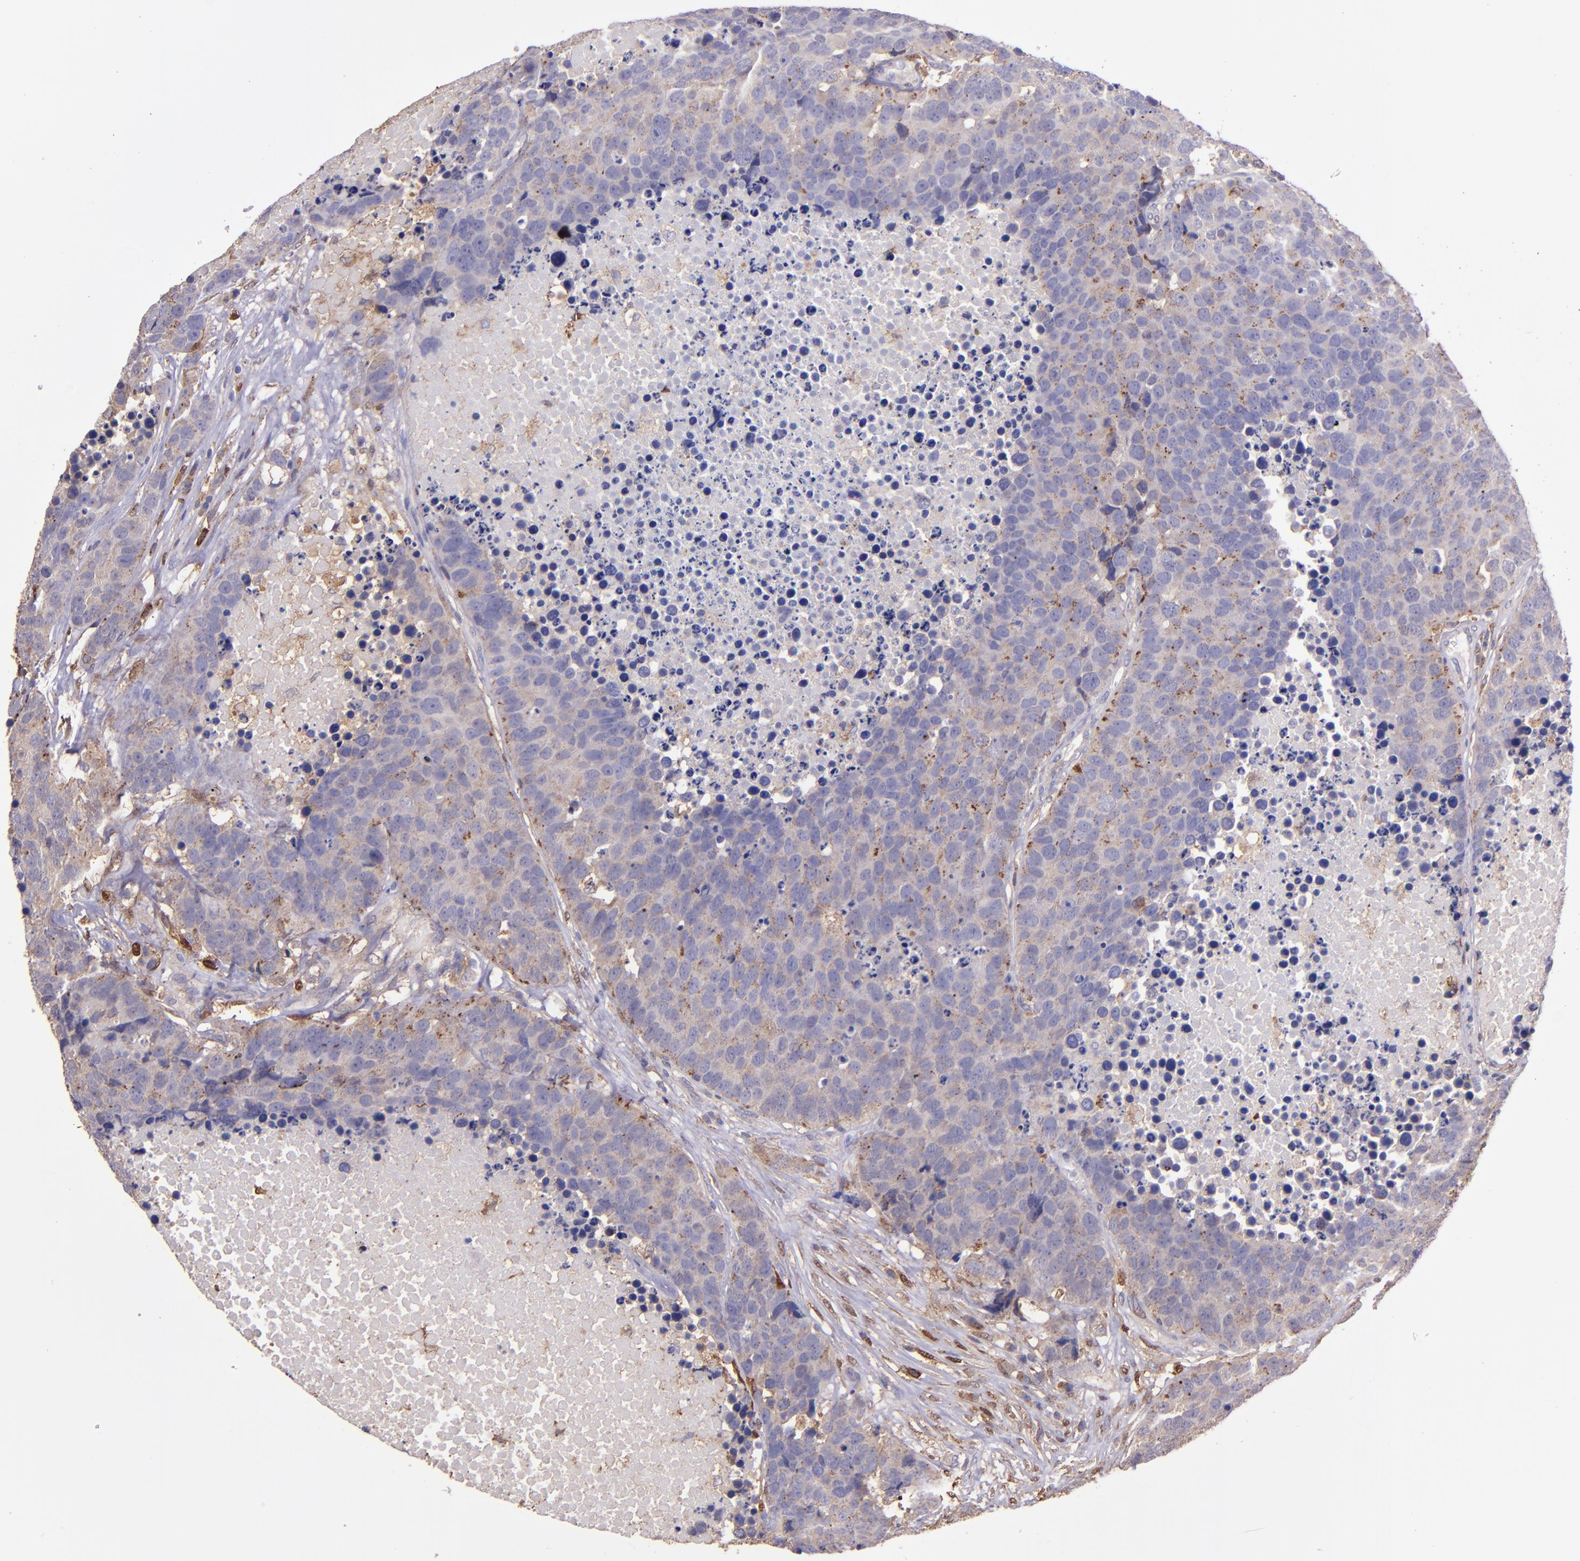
{"staining": {"intensity": "weak", "quantity": ">75%", "location": "cytoplasmic/membranous"}, "tissue": "carcinoid", "cell_type": "Tumor cells", "image_type": "cancer", "snomed": [{"axis": "morphology", "description": "Carcinoid, malignant, NOS"}, {"axis": "topography", "description": "Lung"}], "caption": "An immunohistochemistry micrograph of tumor tissue is shown. Protein staining in brown shows weak cytoplasmic/membranous positivity in carcinoid within tumor cells.", "gene": "WASHC1", "patient": {"sex": "male", "age": 60}}